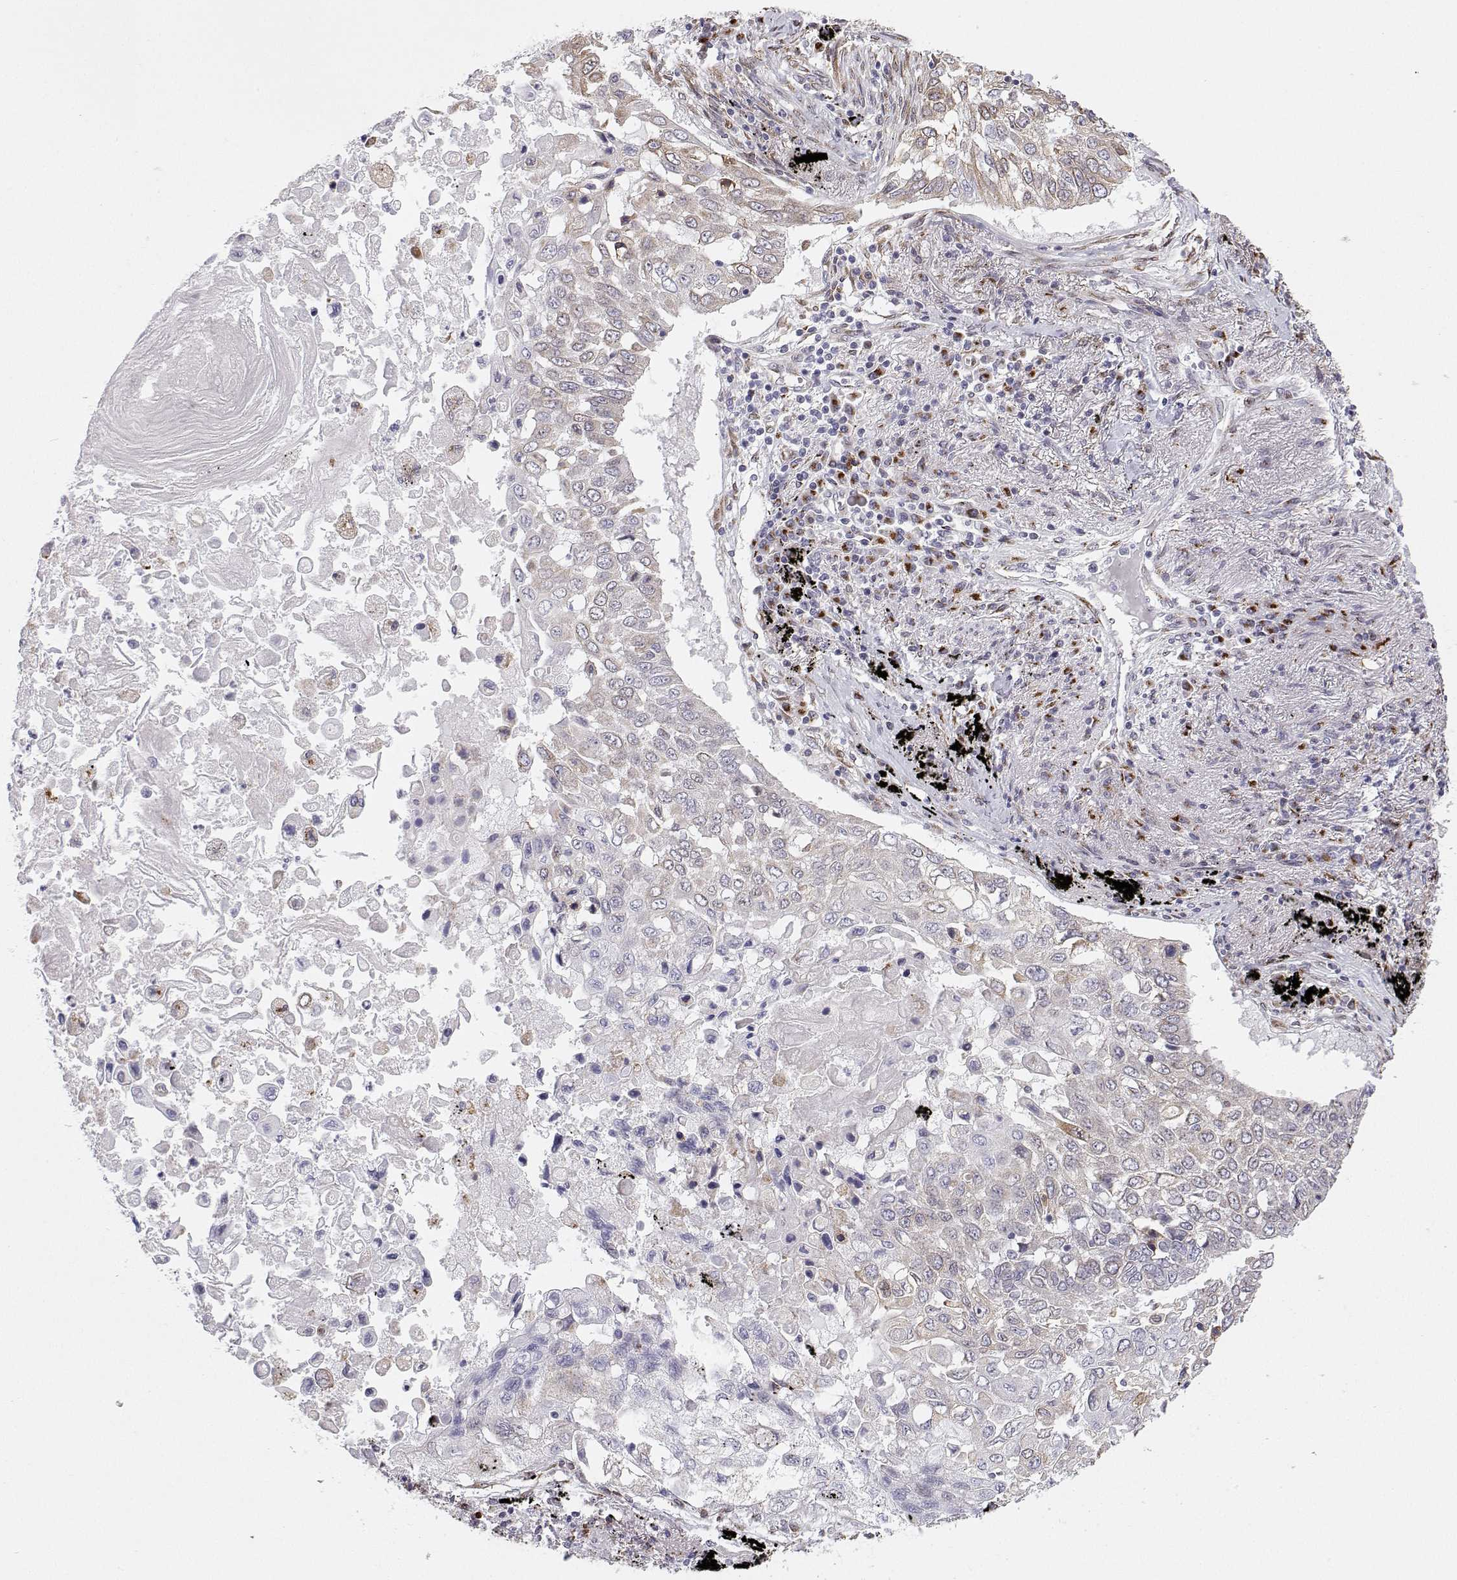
{"staining": {"intensity": "weak", "quantity": "<25%", "location": "cytoplasmic/membranous"}, "tissue": "lung cancer", "cell_type": "Tumor cells", "image_type": "cancer", "snomed": [{"axis": "morphology", "description": "Squamous cell carcinoma, NOS"}, {"axis": "topography", "description": "Lung"}], "caption": "Histopathology image shows no significant protein expression in tumor cells of lung cancer.", "gene": "STARD13", "patient": {"sex": "male", "age": 75}}